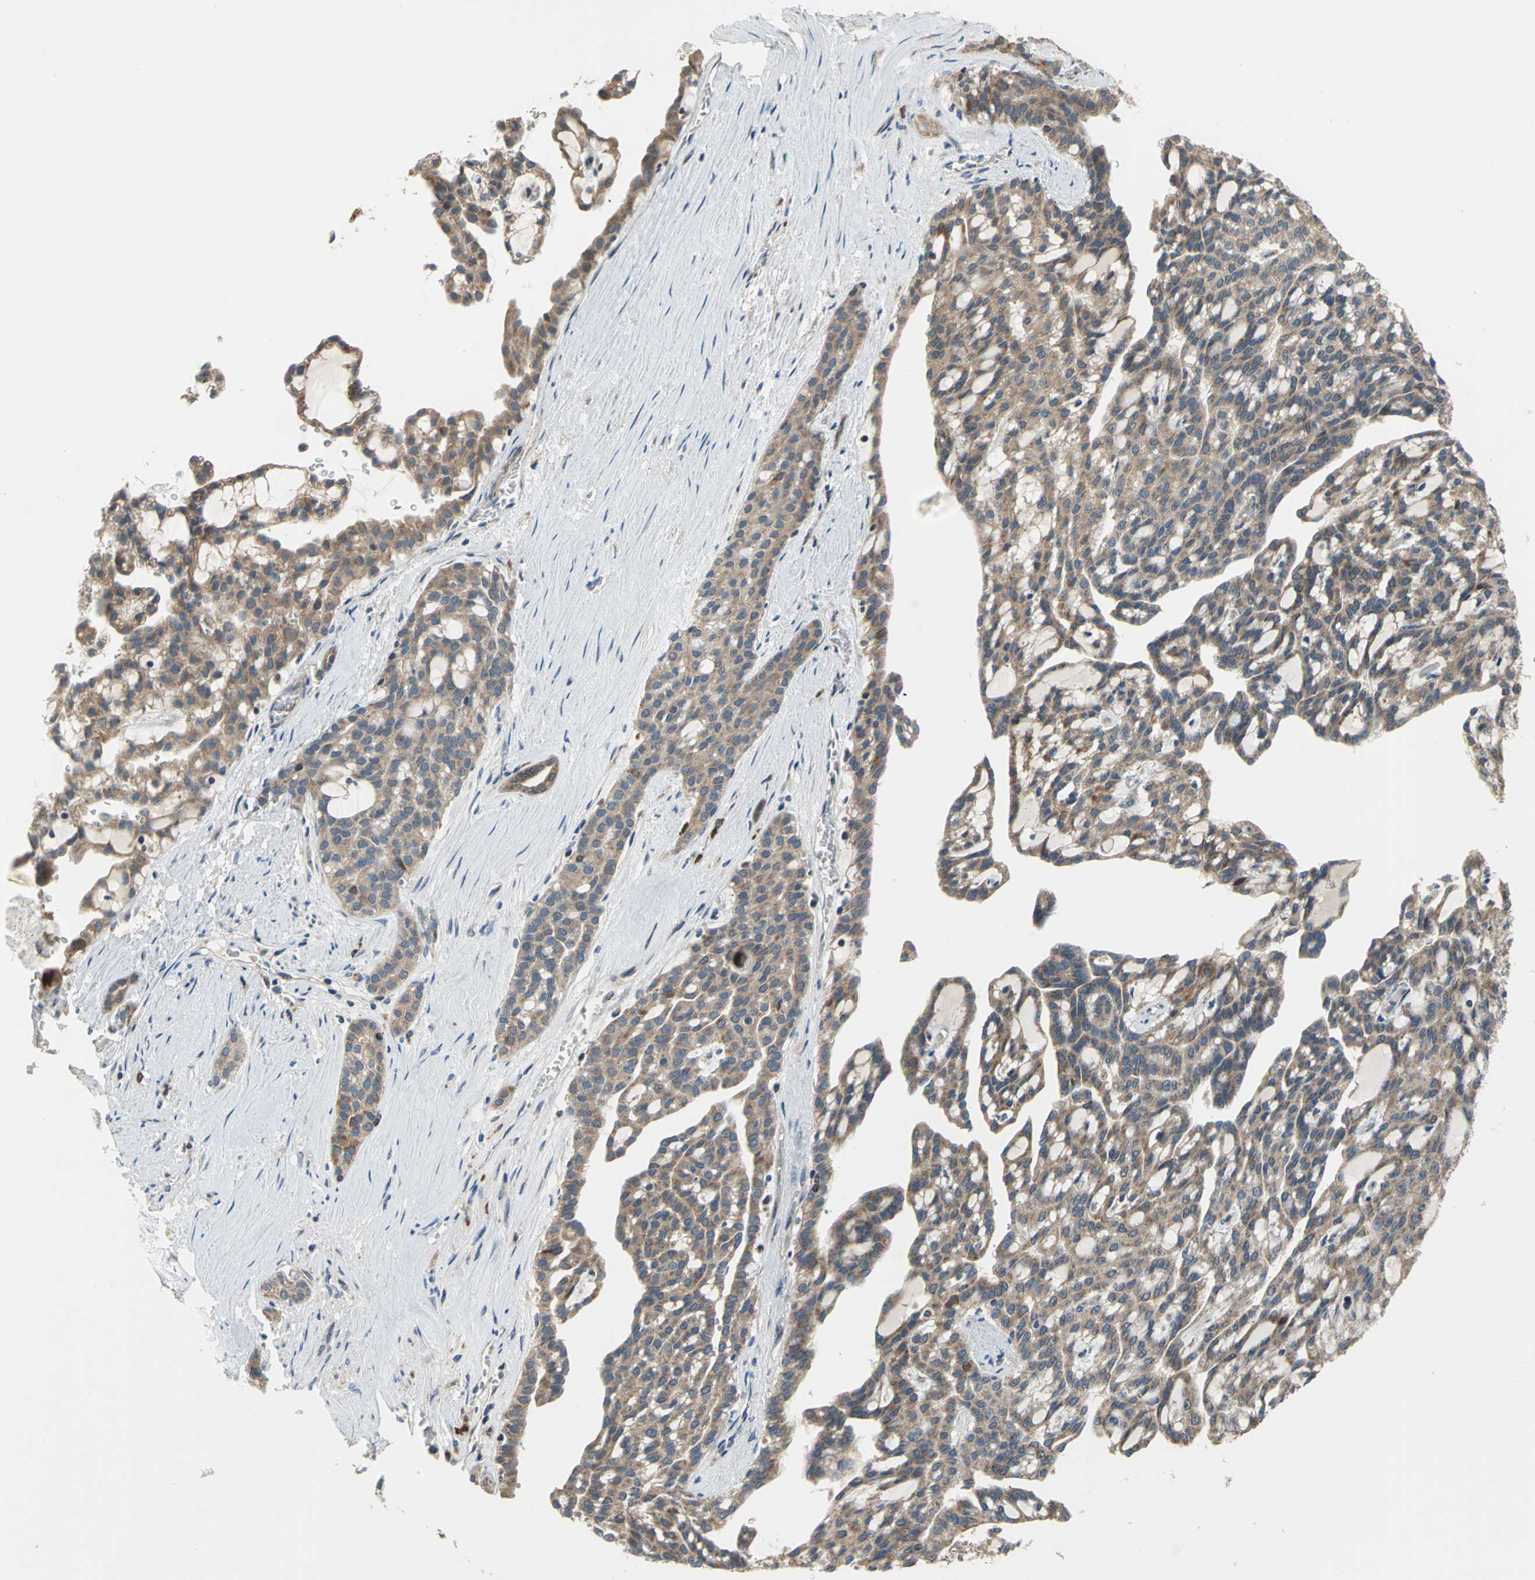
{"staining": {"intensity": "moderate", "quantity": ">75%", "location": "cytoplasmic/membranous"}, "tissue": "renal cancer", "cell_type": "Tumor cells", "image_type": "cancer", "snomed": [{"axis": "morphology", "description": "Adenocarcinoma, NOS"}, {"axis": "topography", "description": "Kidney"}], "caption": "The photomicrograph demonstrates a brown stain indicating the presence of a protein in the cytoplasmic/membranous of tumor cells in renal cancer.", "gene": "TRAK1", "patient": {"sex": "male", "age": 63}}